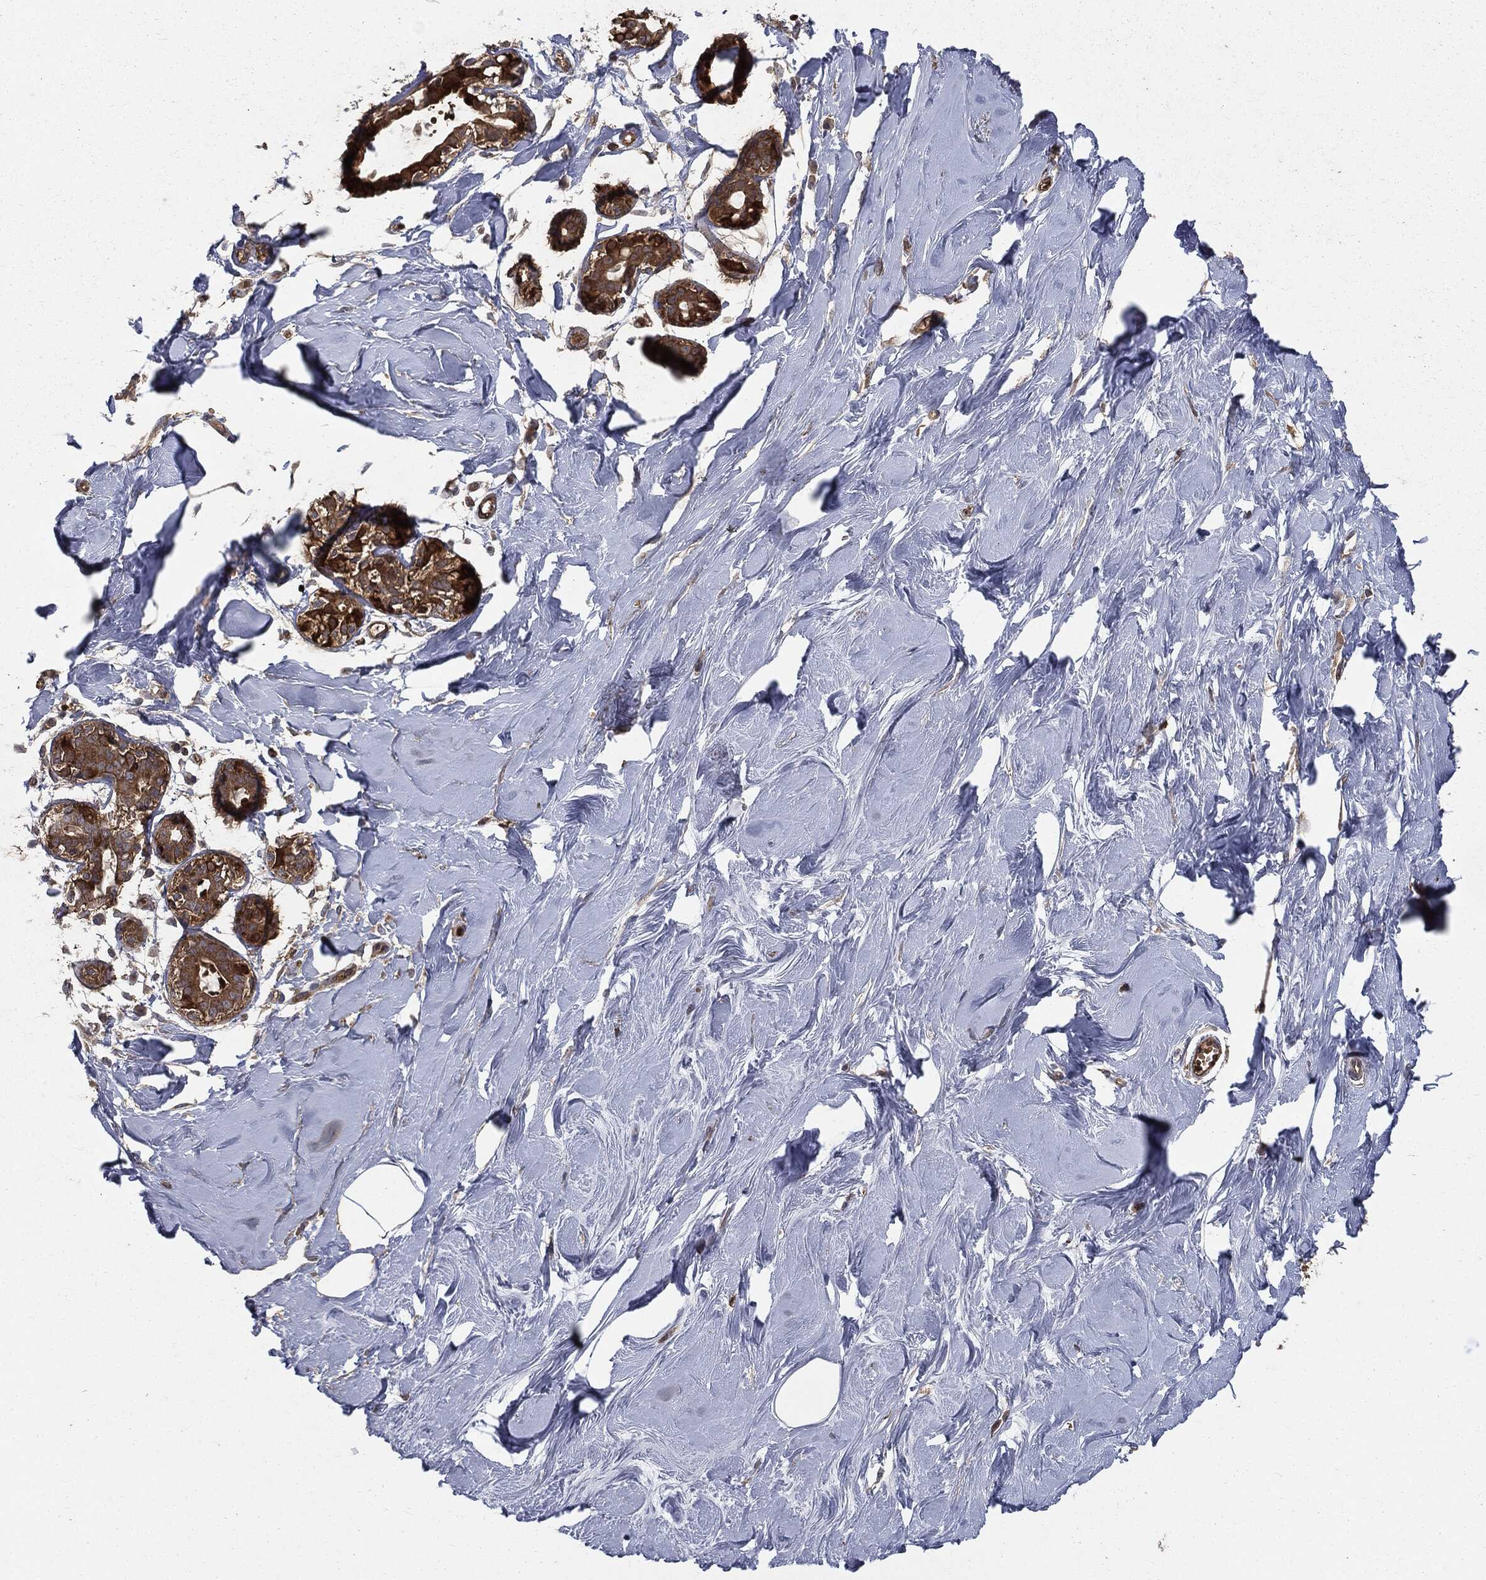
{"staining": {"intensity": "moderate", "quantity": "<25%", "location": "cytoplasmic/membranous"}, "tissue": "soft tissue", "cell_type": "Fibroblasts", "image_type": "normal", "snomed": [{"axis": "morphology", "description": "Normal tissue, NOS"}, {"axis": "topography", "description": "Breast"}], "caption": "DAB immunohistochemical staining of unremarkable soft tissue exhibits moderate cytoplasmic/membranous protein expression in about <25% of fibroblasts.", "gene": "GNB5", "patient": {"sex": "female", "age": 49}}